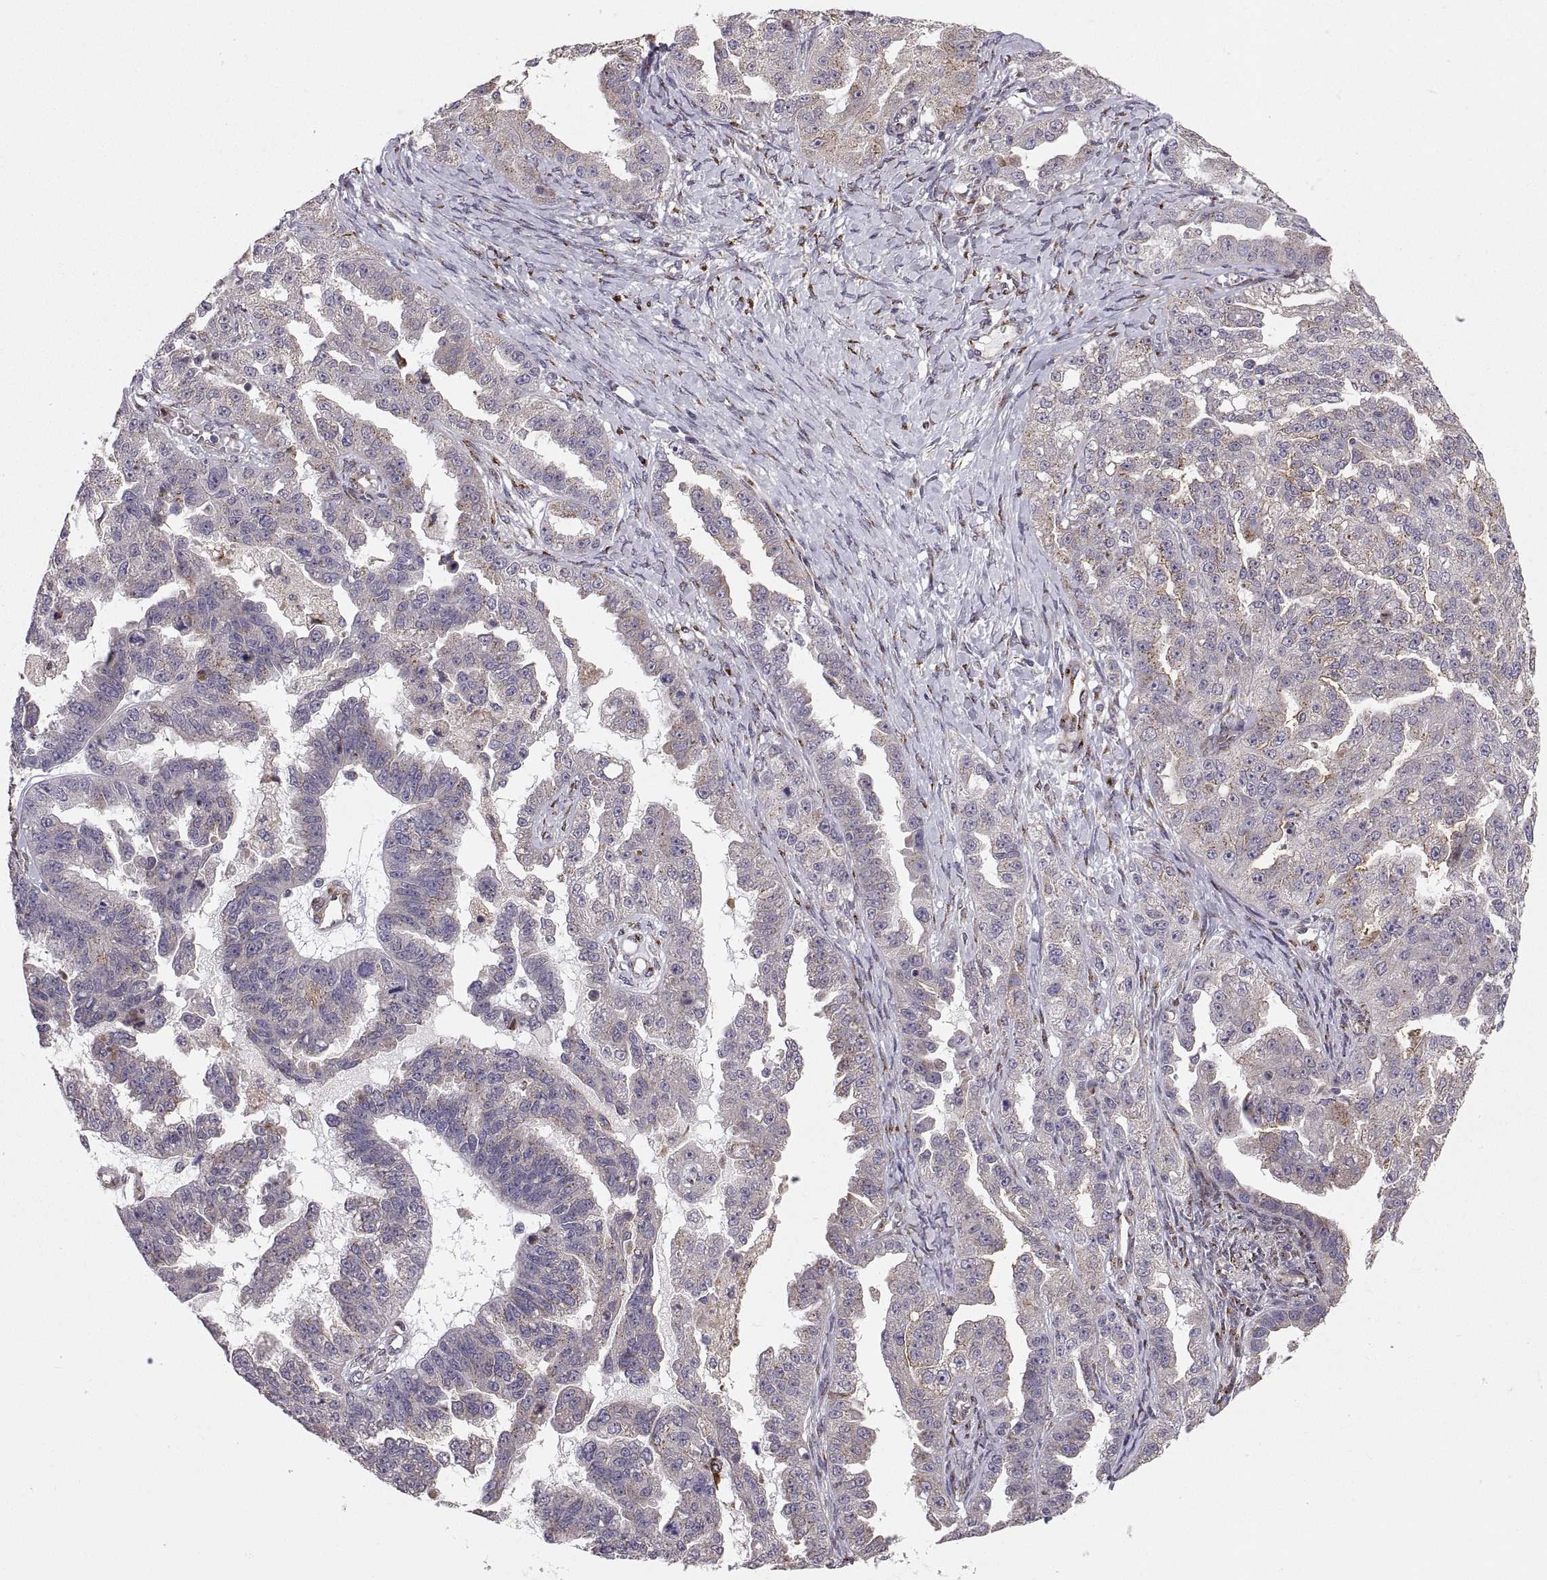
{"staining": {"intensity": "weak", "quantity": "<25%", "location": "cytoplasmic/membranous"}, "tissue": "ovarian cancer", "cell_type": "Tumor cells", "image_type": "cancer", "snomed": [{"axis": "morphology", "description": "Cystadenocarcinoma, serous, NOS"}, {"axis": "topography", "description": "Ovary"}], "caption": "High power microscopy histopathology image of an immunohistochemistry image of ovarian cancer, revealing no significant positivity in tumor cells.", "gene": "TESC", "patient": {"sex": "female", "age": 58}}